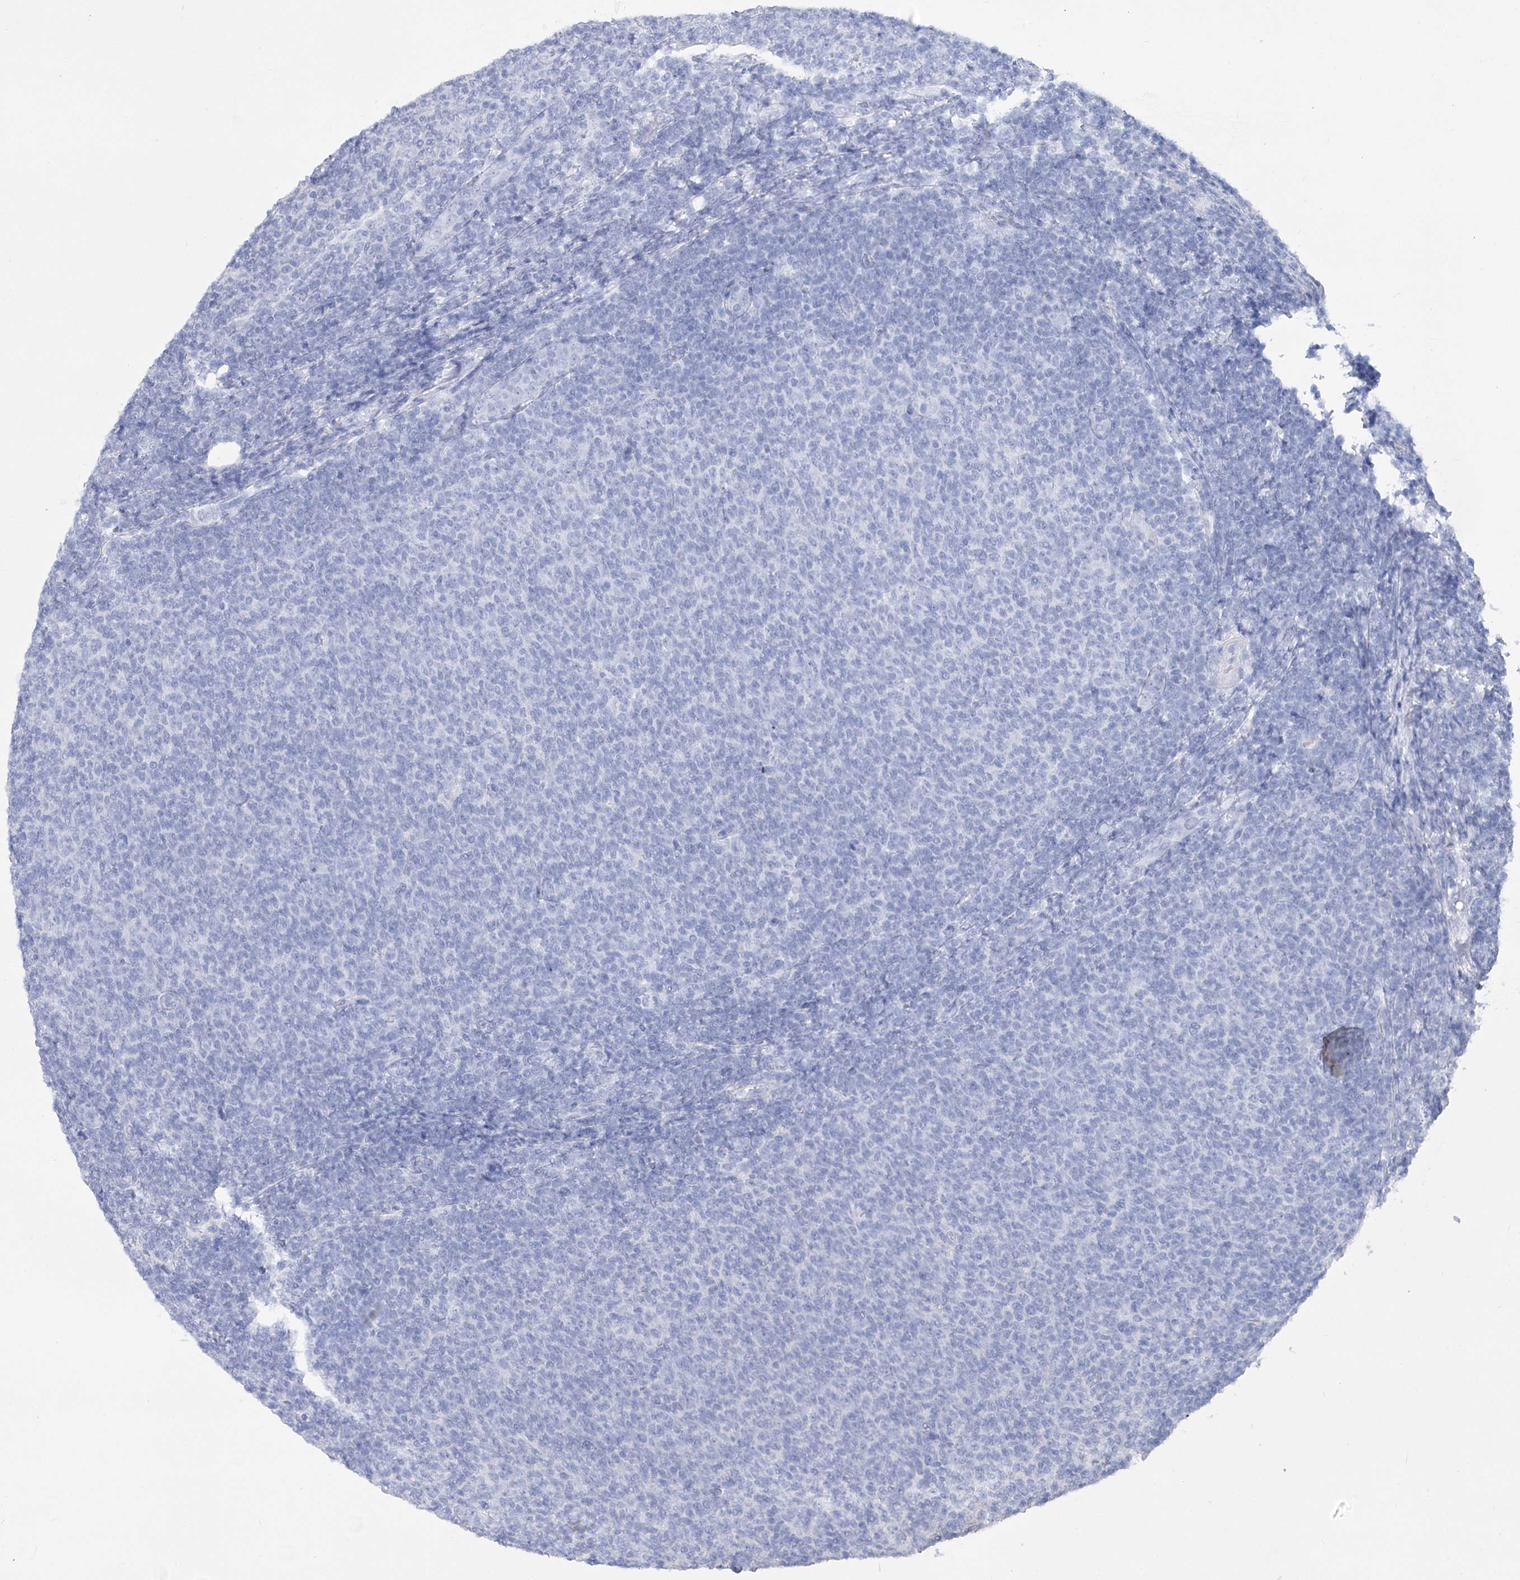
{"staining": {"intensity": "negative", "quantity": "none", "location": "none"}, "tissue": "lymphoma", "cell_type": "Tumor cells", "image_type": "cancer", "snomed": [{"axis": "morphology", "description": "Malignant lymphoma, non-Hodgkin's type, Low grade"}, {"axis": "topography", "description": "Lymph node"}], "caption": "This is an immunohistochemistry photomicrograph of human low-grade malignant lymphoma, non-Hodgkin's type. There is no positivity in tumor cells.", "gene": "PCDHA1", "patient": {"sex": "male", "age": 66}}